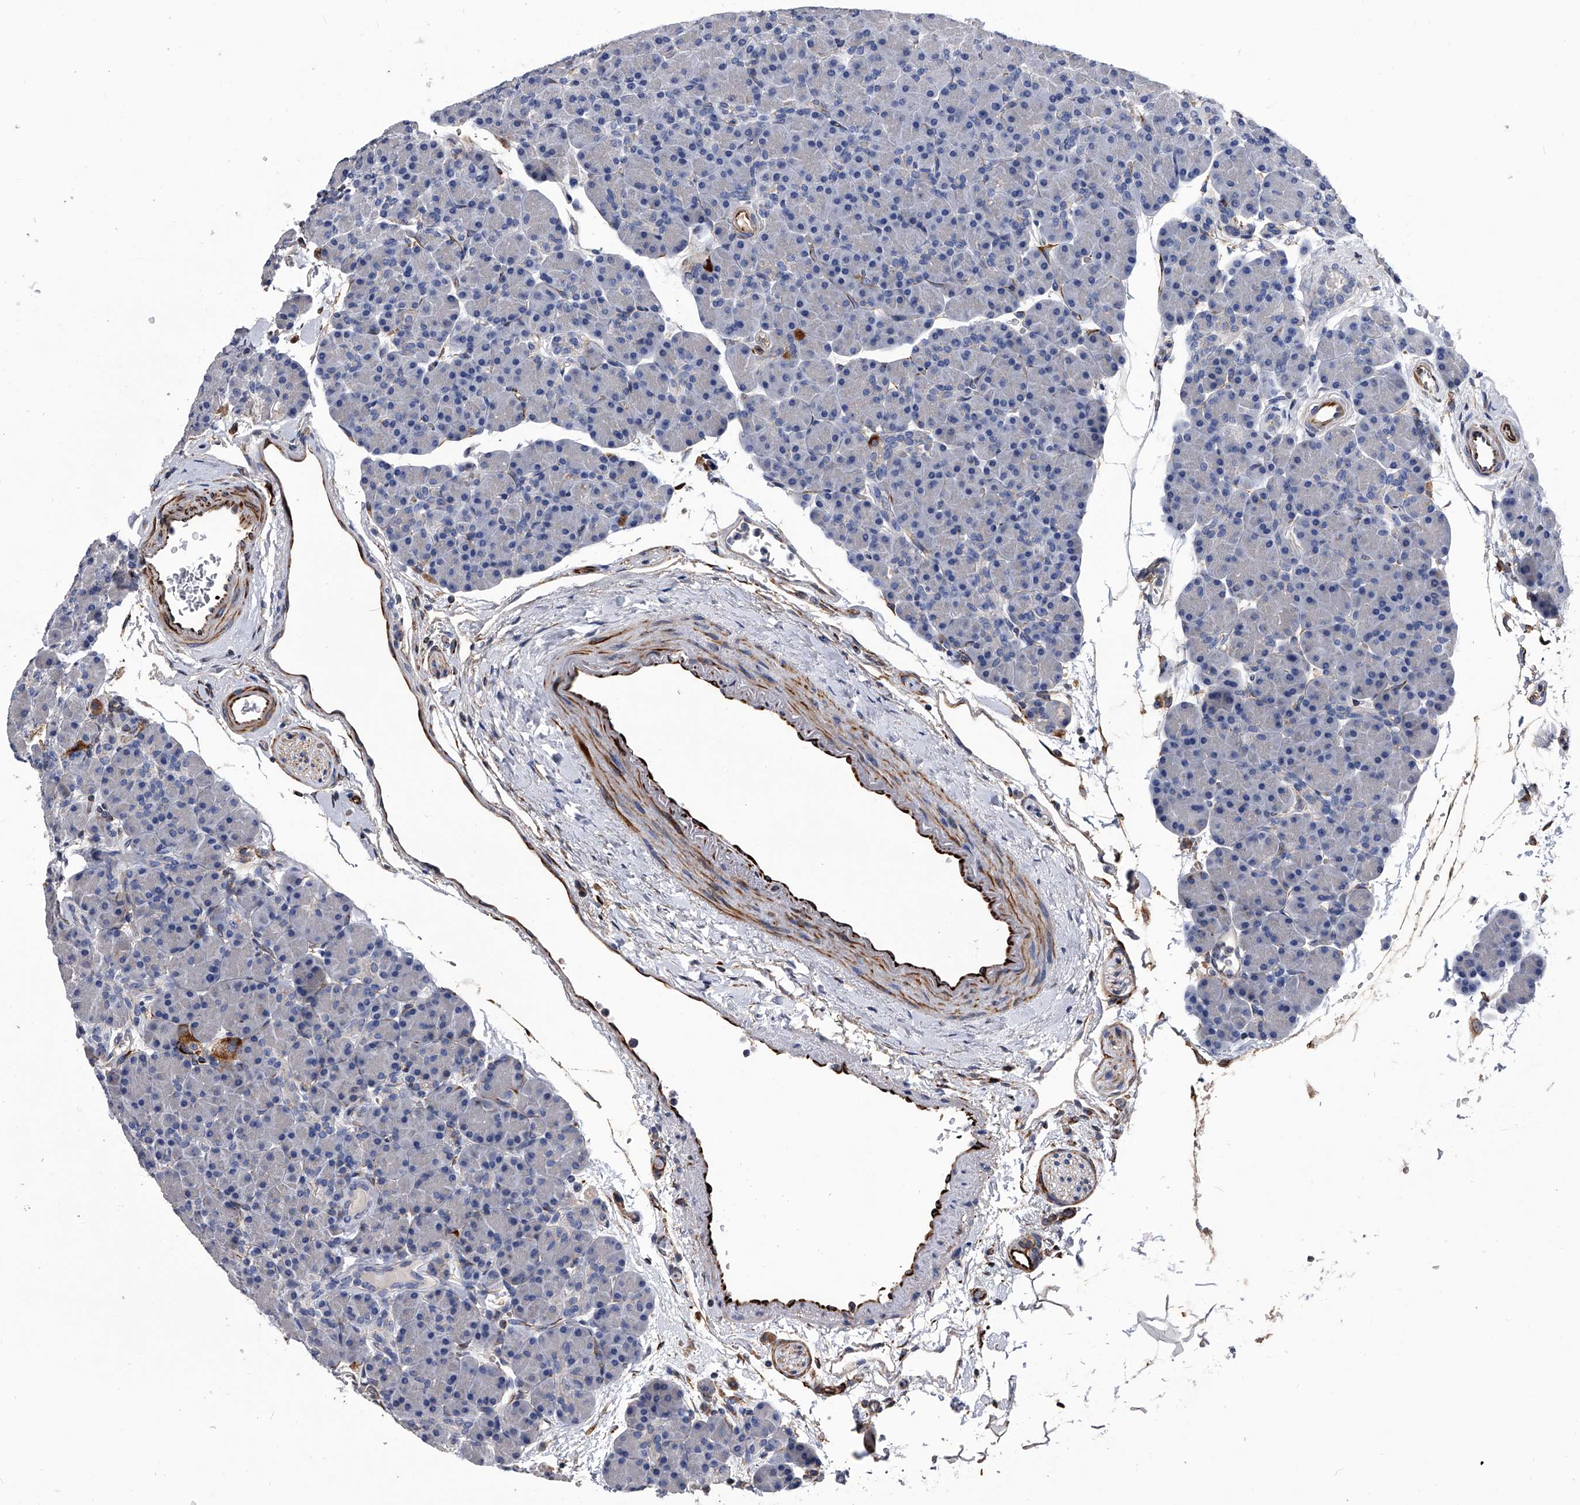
{"staining": {"intensity": "negative", "quantity": "none", "location": "none"}, "tissue": "pancreas", "cell_type": "Exocrine glandular cells", "image_type": "normal", "snomed": [{"axis": "morphology", "description": "Normal tissue, NOS"}, {"axis": "topography", "description": "Pancreas"}], "caption": "IHC micrograph of unremarkable human pancreas stained for a protein (brown), which exhibits no expression in exocrine glandular cells.", "gene": "EFCAB7", "patient": {"sex": "female", "age": 43}}